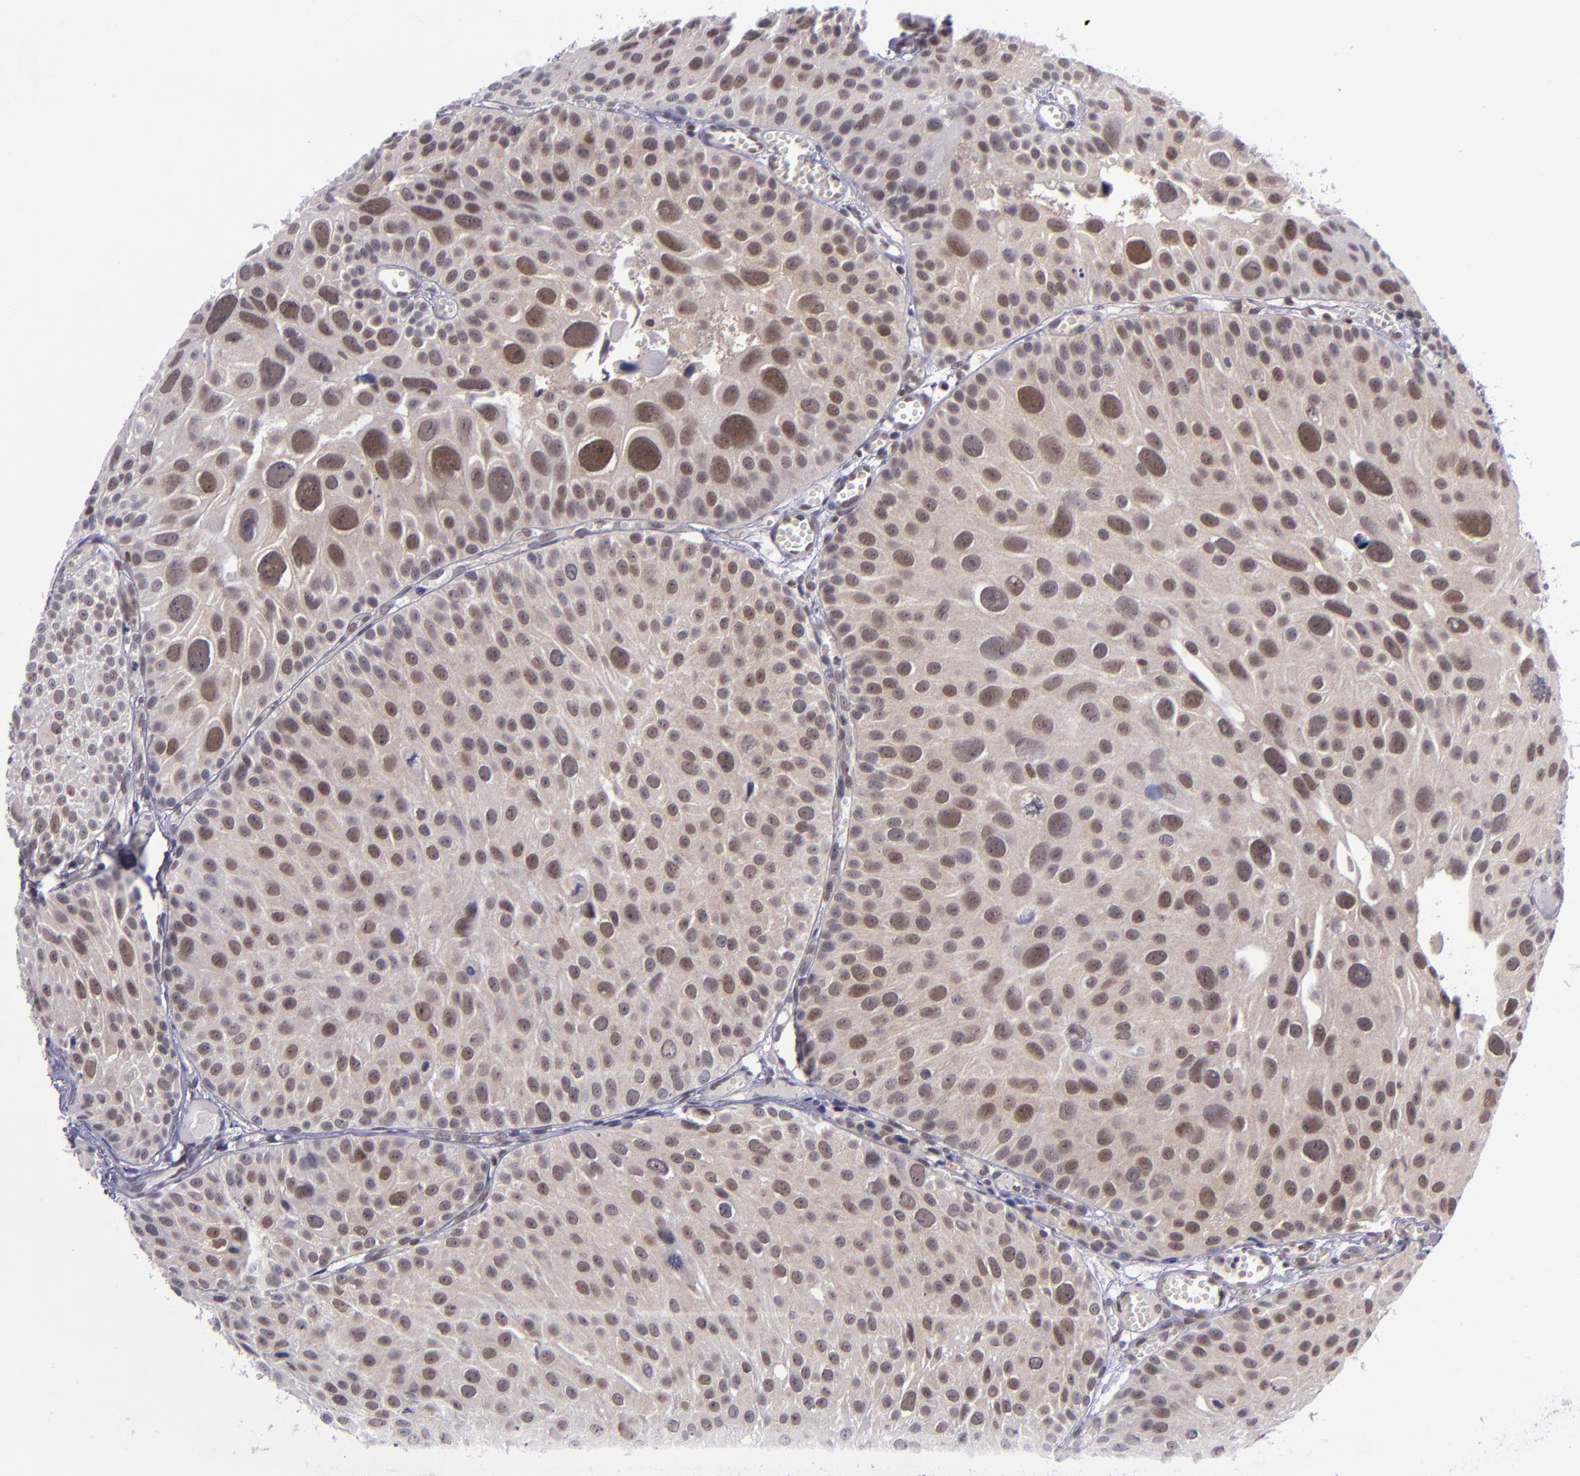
{"staining": {"intensity": "moderate", "quantity": ">75%", "location": "cytoplasmic/membranous,nuclear"}, "tissue": "urothelial cancer", "cell_type": "Tumor cells", "image_type": "cancer", "snomed": [{"axis": "morphology", "description": "Urothelial carcinoma, High grade"}, {"axis": "topography", "description": "Urinary bladder"}], "caption": "Immunohistochemical staining of urothelial carcinoma (high-grade) shows moderate cytoplasmic/membranous and nuclear protein staining in about >75% of tumor cells.", "gene": "BAG1", "patient": {"sex": "female", "age": 78}}